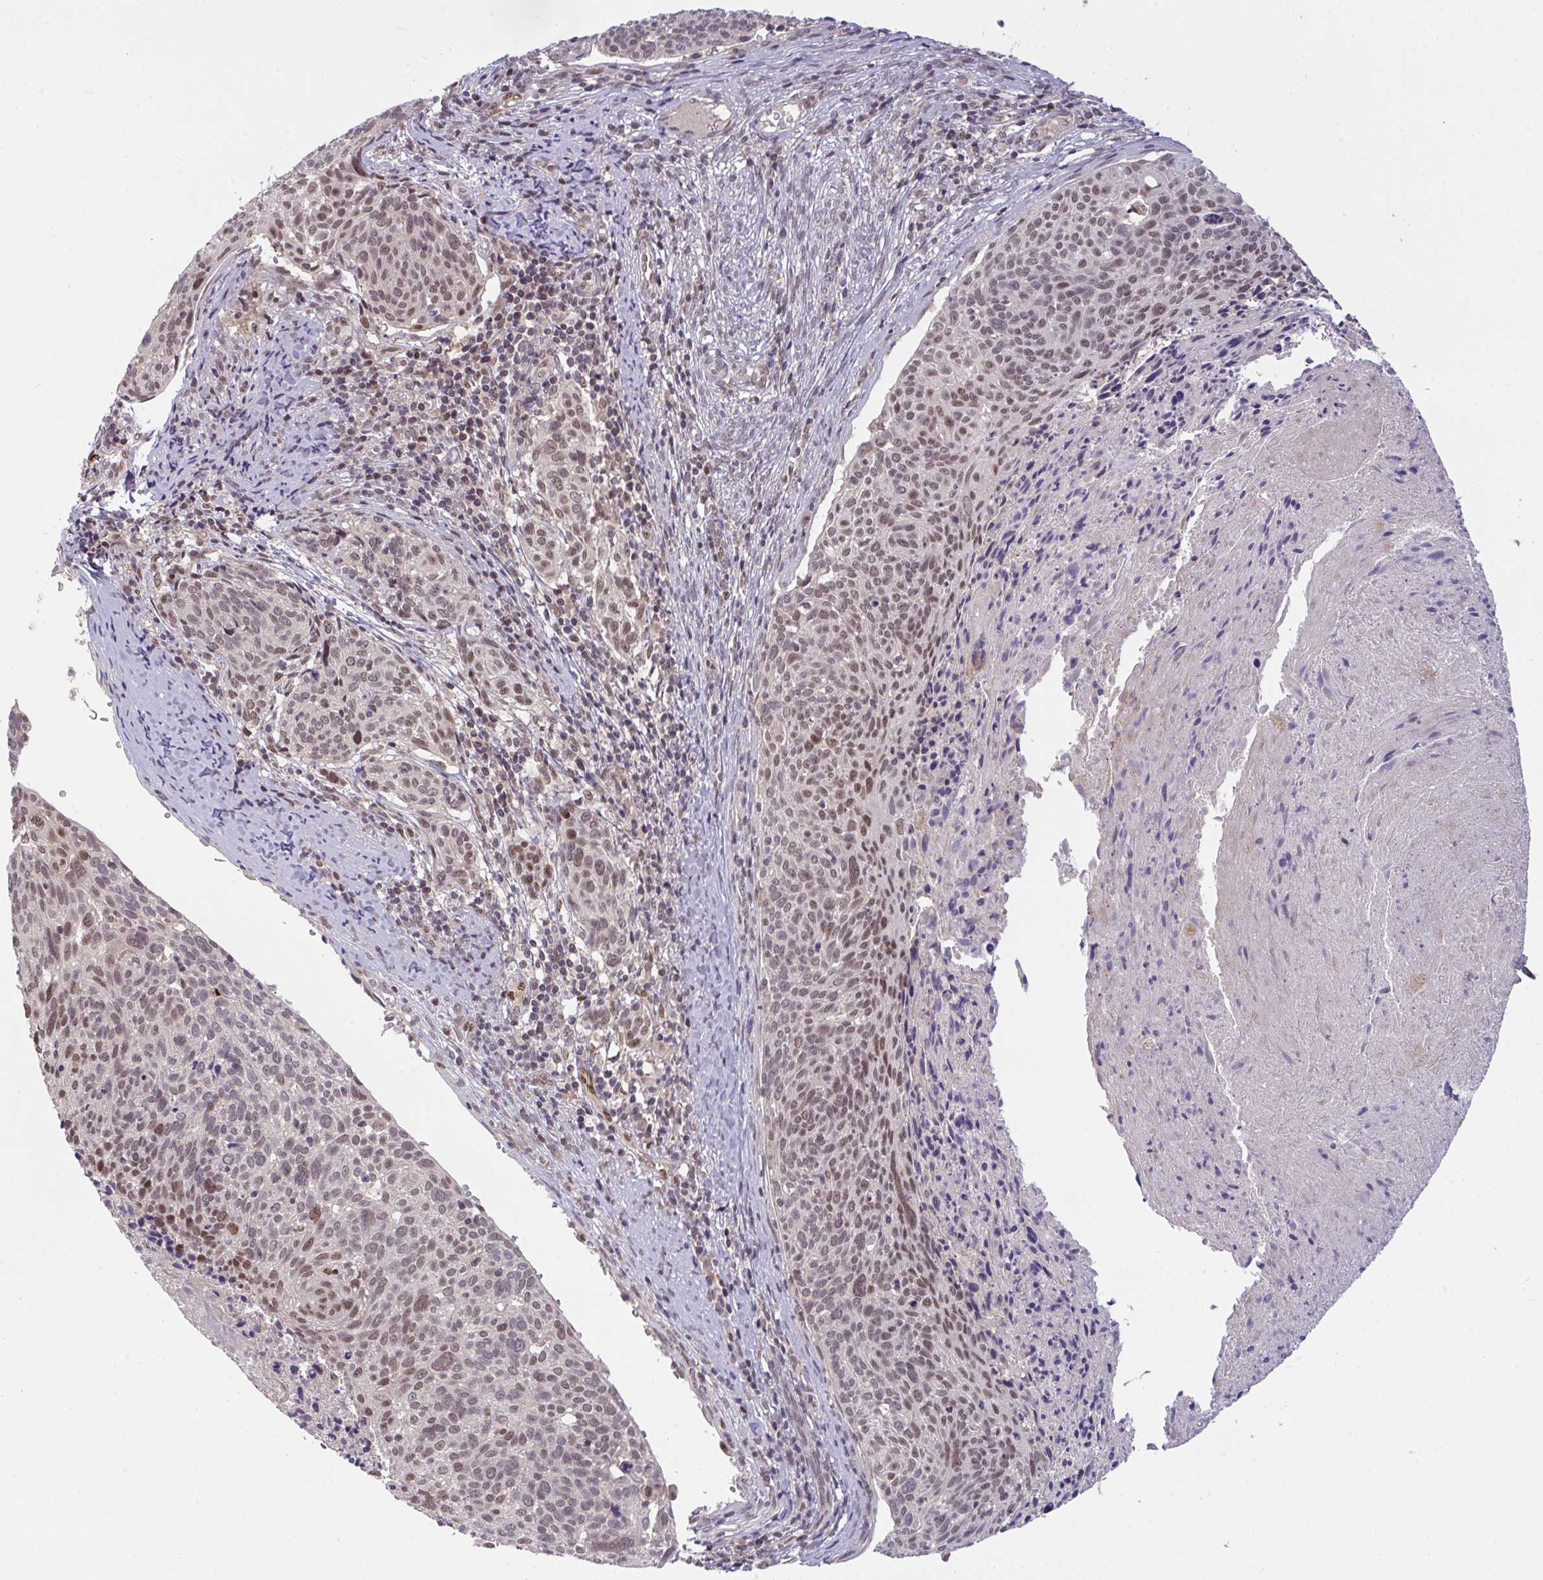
{"staining": {"intensity": "moderate", "quantity": "25%-75%", "location": "nuclear"}, "tissue": "cervical cancer", "cell_type": "Tumor cells", "image_type": "cancer", "snomed": [{"axis": "morphology", "description": "Squamous cell carcinoma, NOS"}, {"axis": "topography", "description": "Cervix"}], "caption": "Cervical cancer (squamous cell carcinoma) stained for a protein displays moderate nuclear positivity in tumor cells.", "gene": "KLF2", "patient": {"sex": "female", "age": 49}}